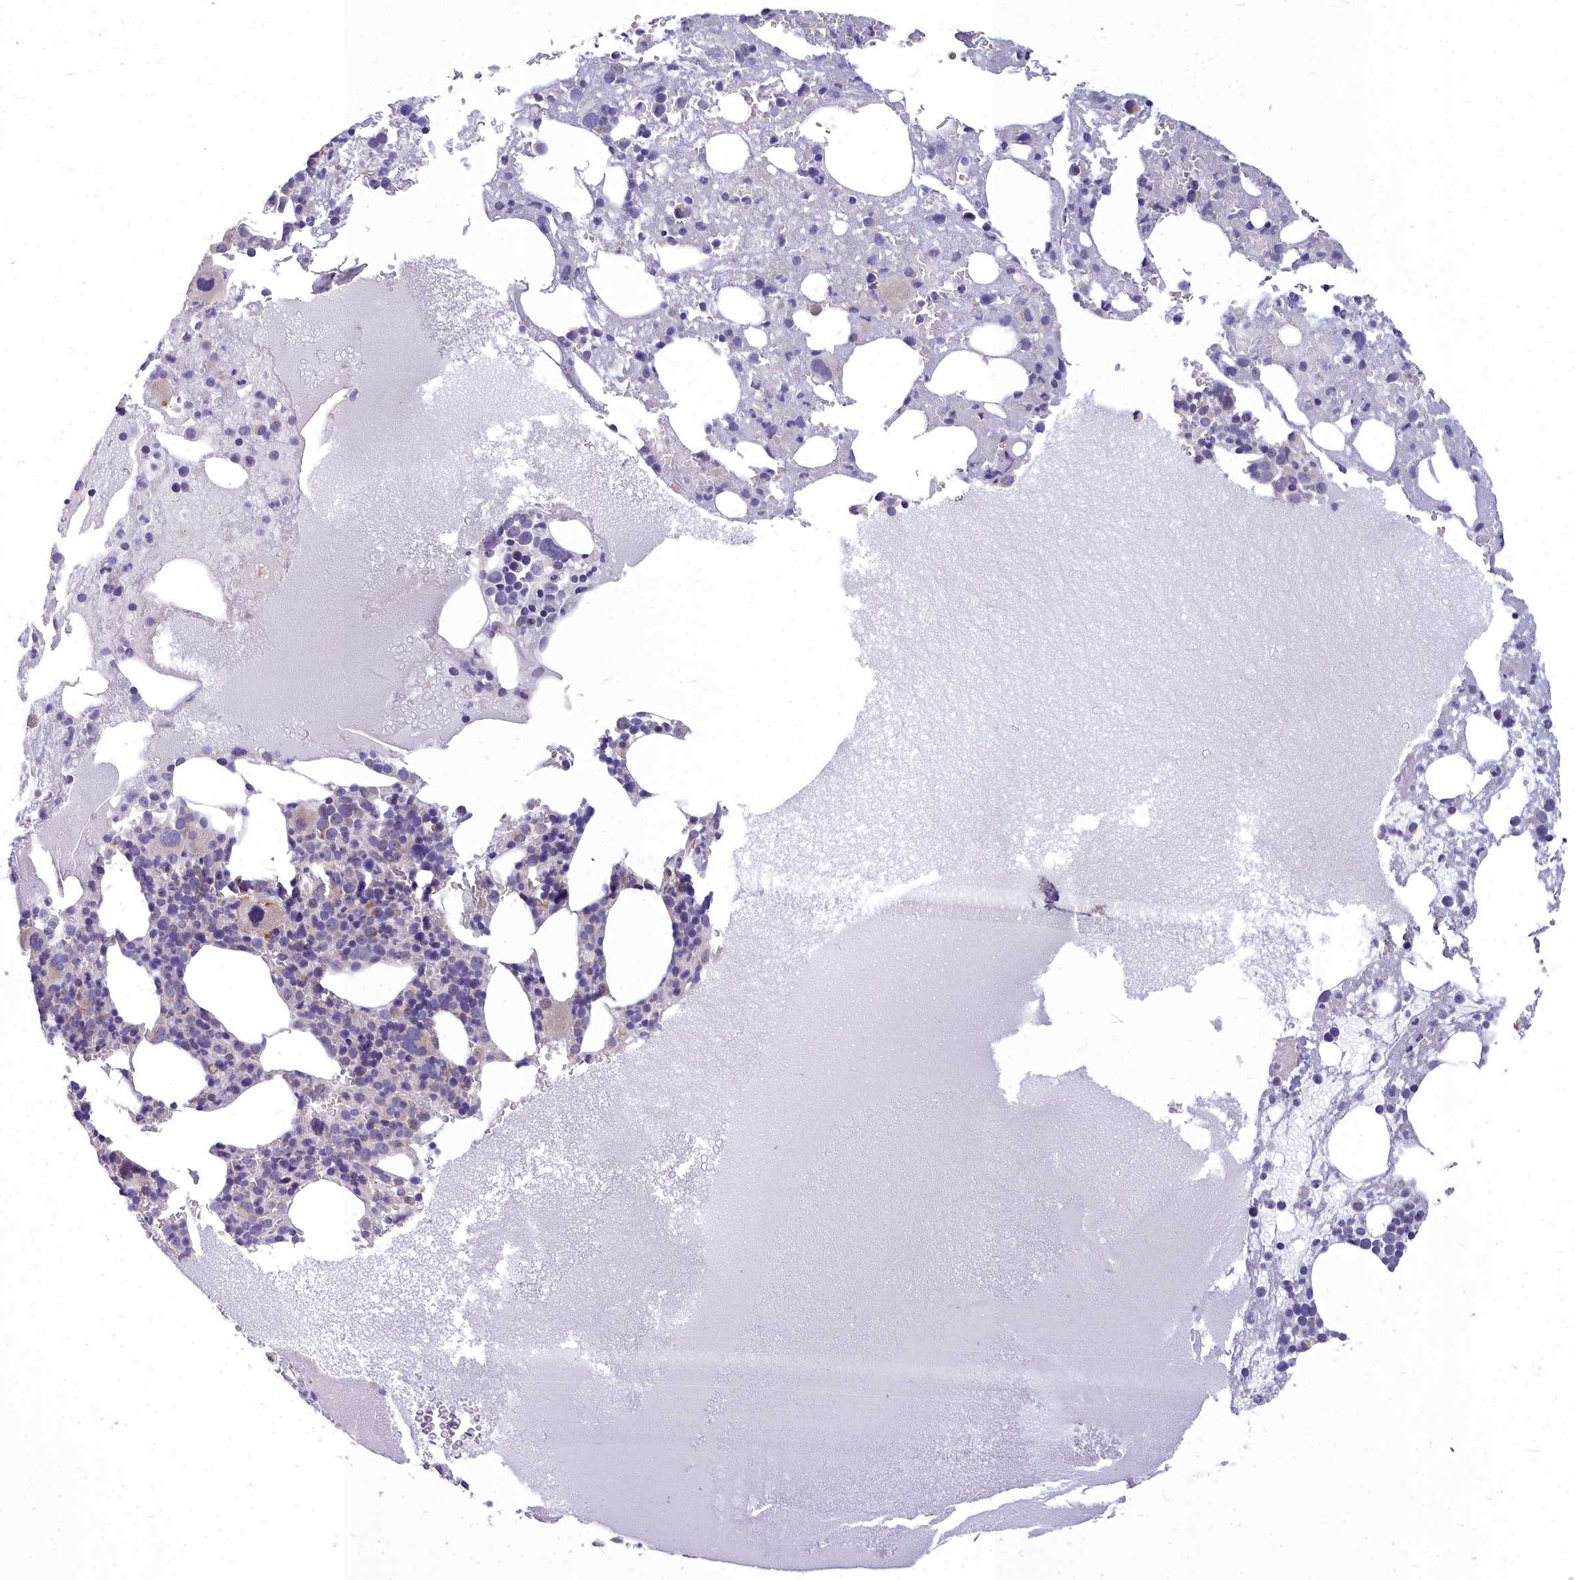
{"staining": {"intensity": "negative", "quantity": "none", "location": "none"}, "tissue": "bone marrow", "cell_type": "Hematopoietic cells", "image_type": "normal", "snomed": [{"axis": "morphology", "description": "Normal tissue, NOS"}, {"axis": "topography", "description": "Bone marrow"}], "caption": "A histopathology image of bone marrow stained for a protein displays no brown staining in hematopoietic cells.", "gene": "COX20", "patient": {"sex": "male", "age": 61}}